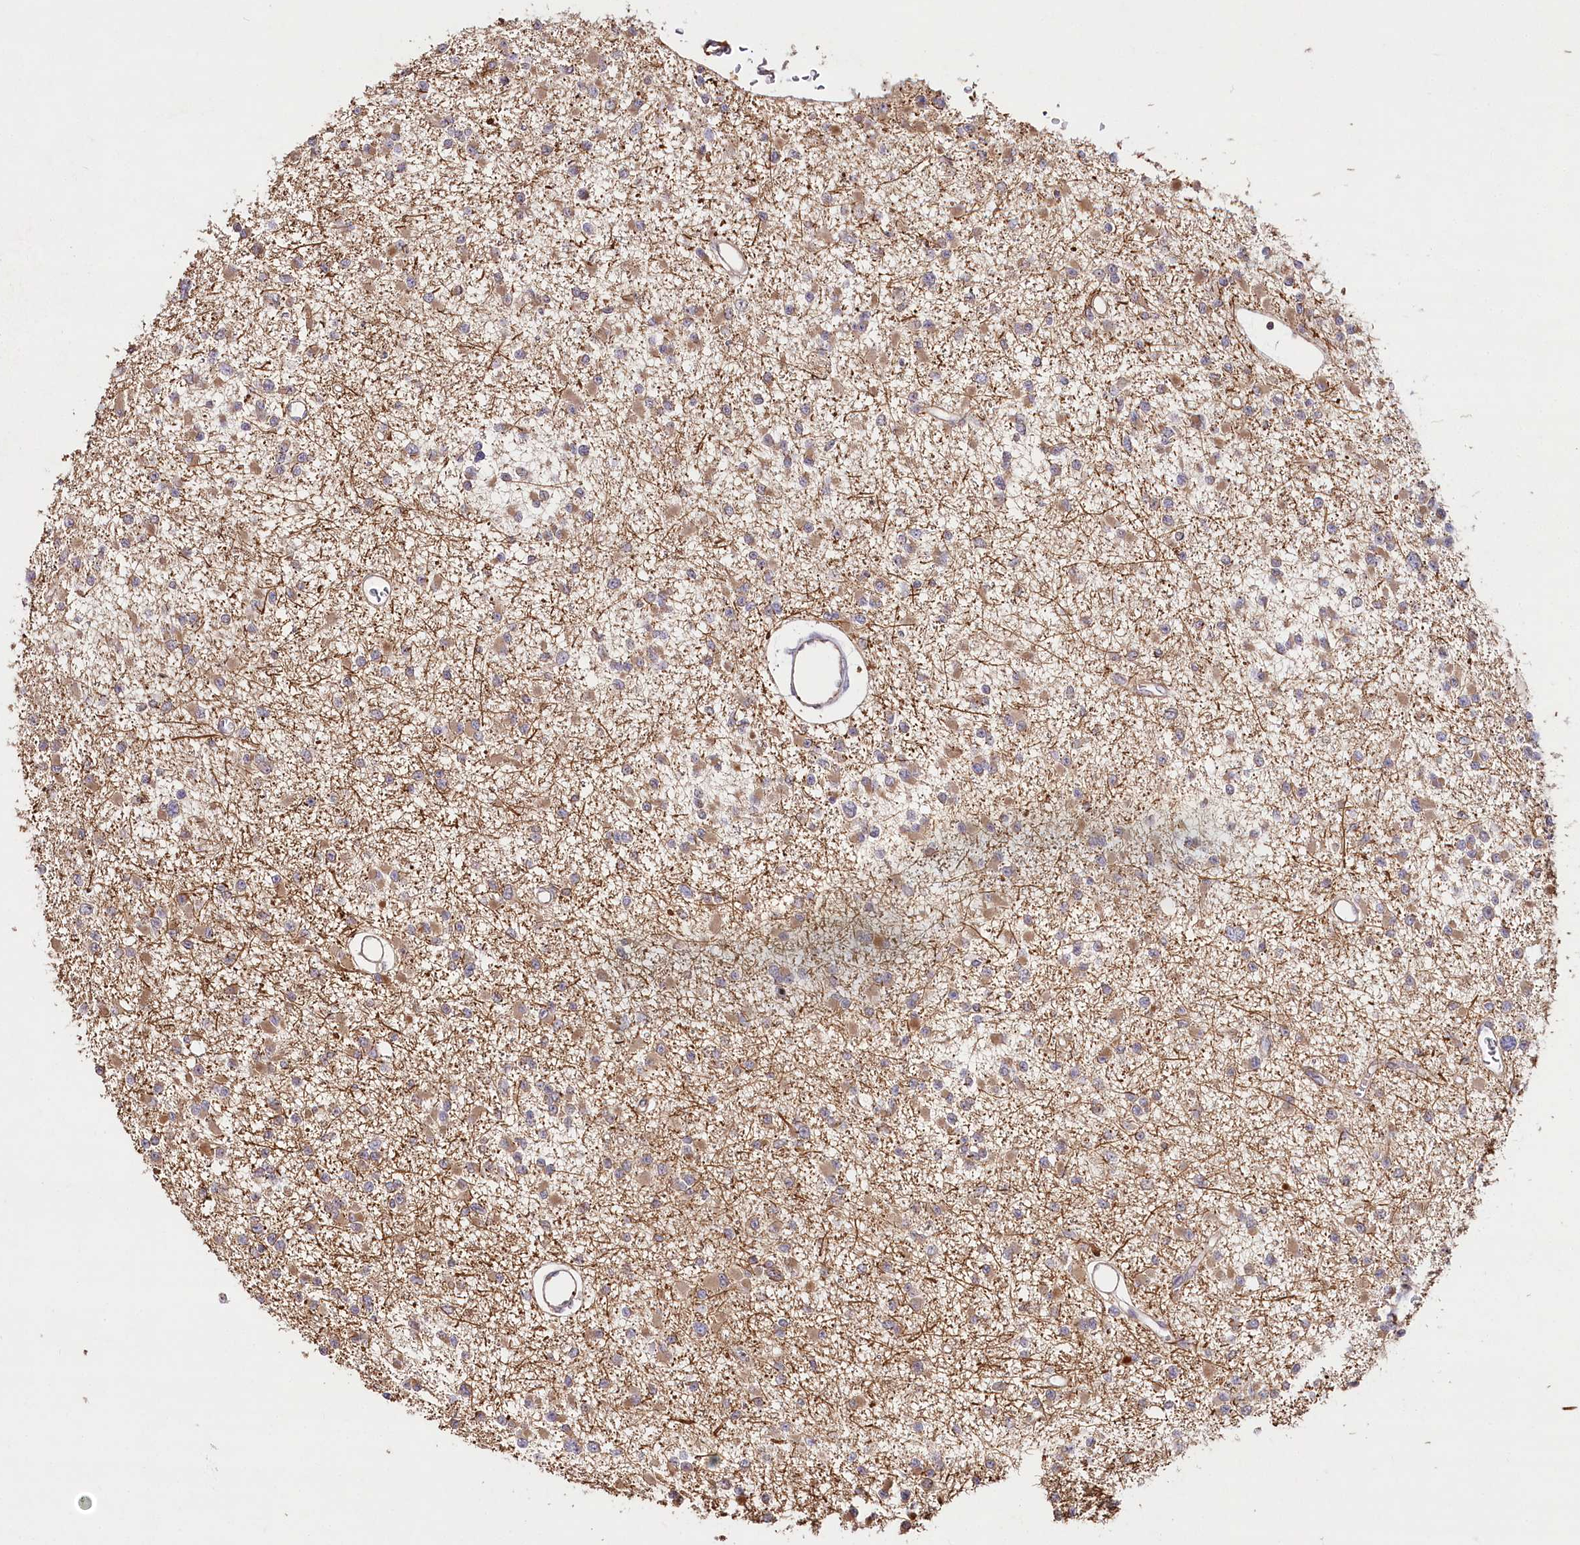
{"staining": {"intensity": "moderate", "quantity": ">75%", "location": "cytoplasmic/membranous"}, "tissue": "glioma", "cell_type": "Tumor cells", "image_type": "cancer", "snomed": [{"axis": "morphology", "description": "Glioma, malignant, Low grade"}, {"axis": "topography", "description": "Brain"}], "caption": "Protein positivity by IHC shows moderate cytoplasmic/membranous expression in about >75% of tumor cells in malignant glioma (low-grade). The staining is performed using DAB brown chromogen to label protein expression. The nuclei are counter-stained blue using hematoxylin.", "gene": "DMXL1", "patient": {"sex": "female", "age": 22}}